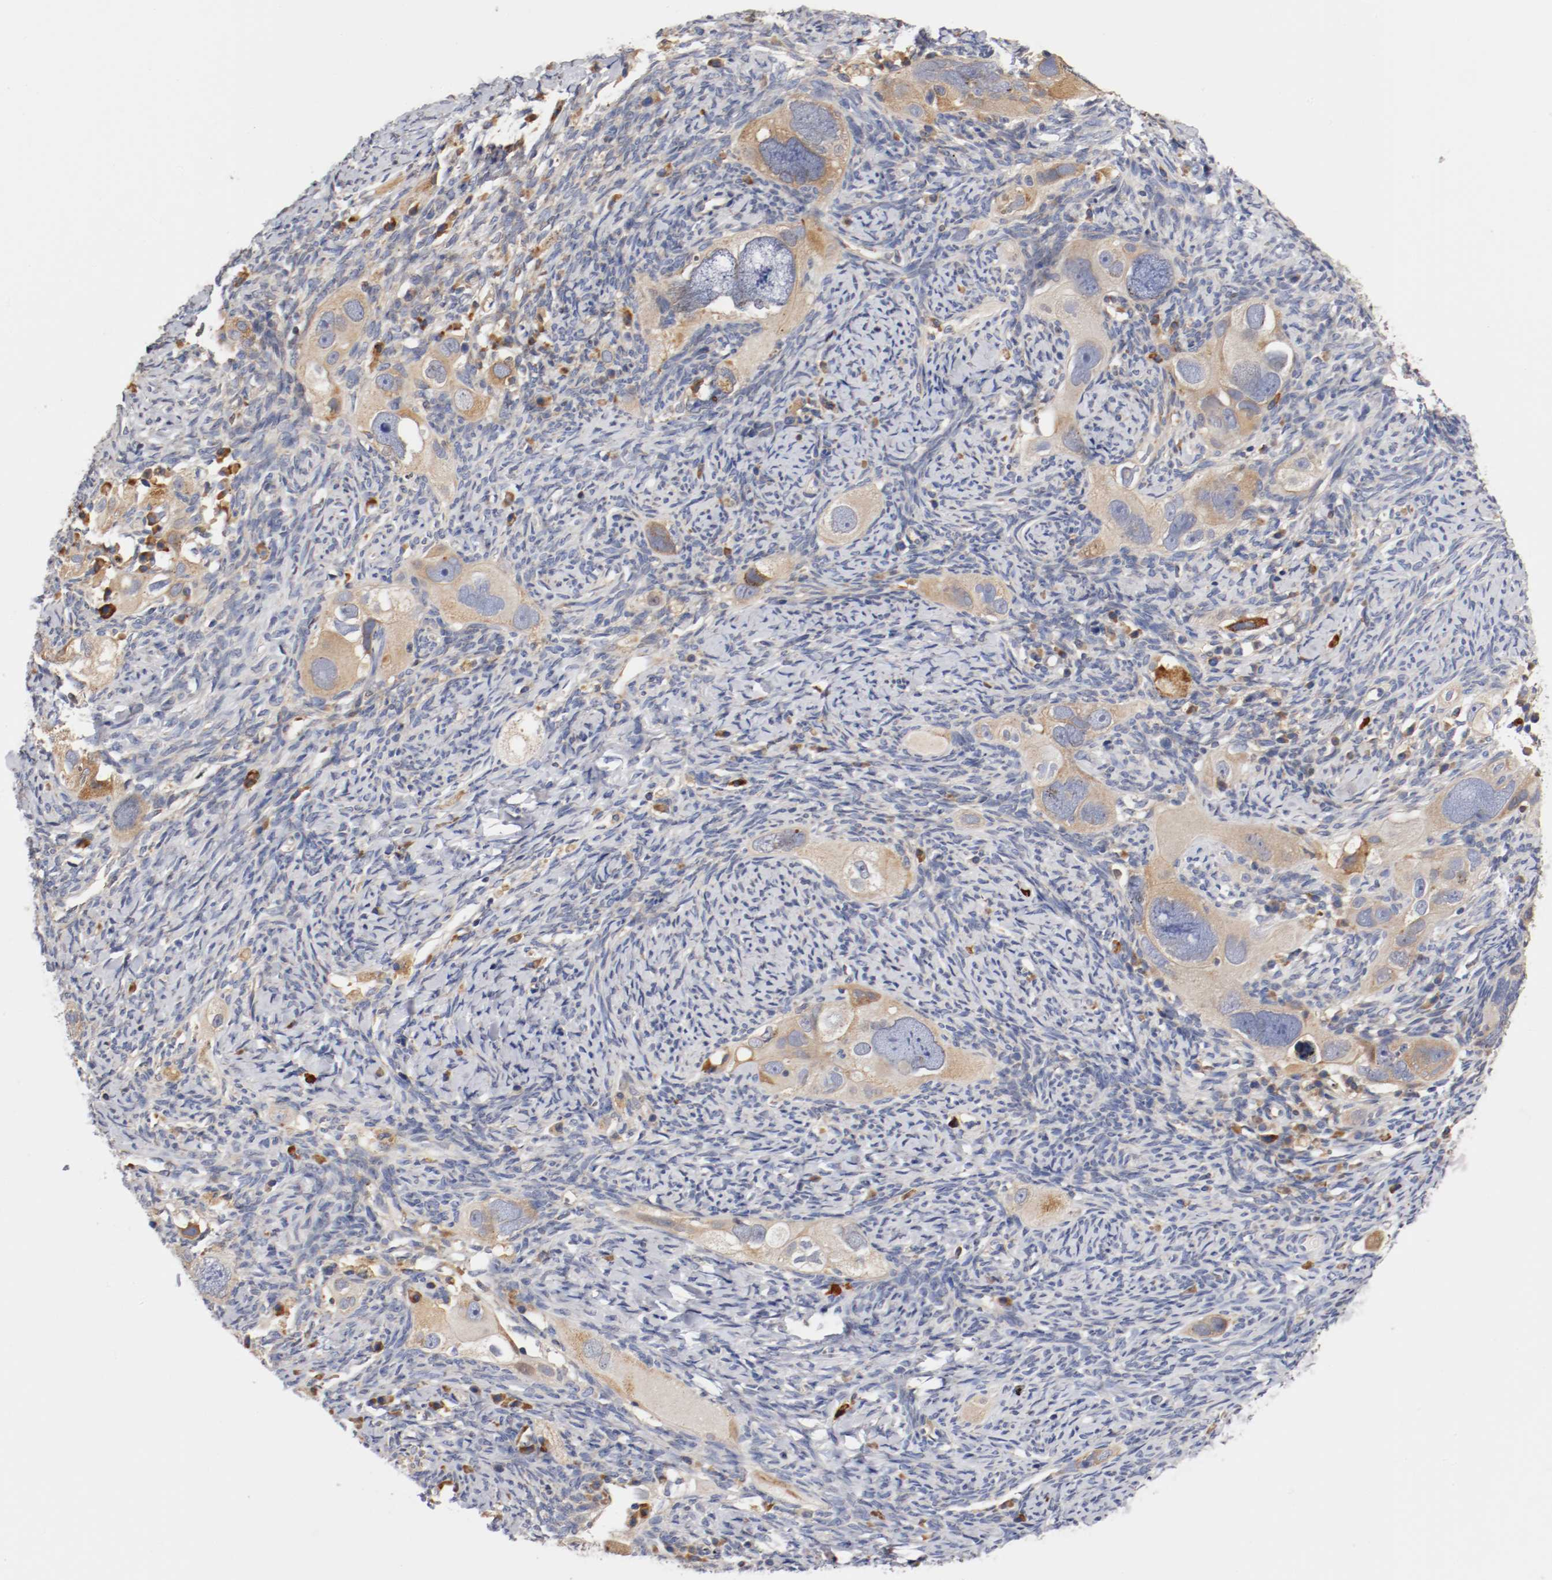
{"staining": {"intensity": "weak", "quantity": ">75%", "location": "cytoplasmic/membranous"}, "tissue": "ovarian cancer", "cell_type": "Tumor cells", "image_type": "cancer", "snomed": [{"axis": "morphology", "description": "Normal tissue, NOS"}, {"axis": "morphology", "description": "Cystadenocarcinoma, serous, NOS"}, {"axis": "topography", "description": "Ovary"}], "caption": "Human ovarian cancer stained with a brown dye reveals weak cytoplasmic/membranous positive positivity in about >75% of tumor cells.", "gene": "TNFSF13", "patient": {"sex": "female", "age": 62}}